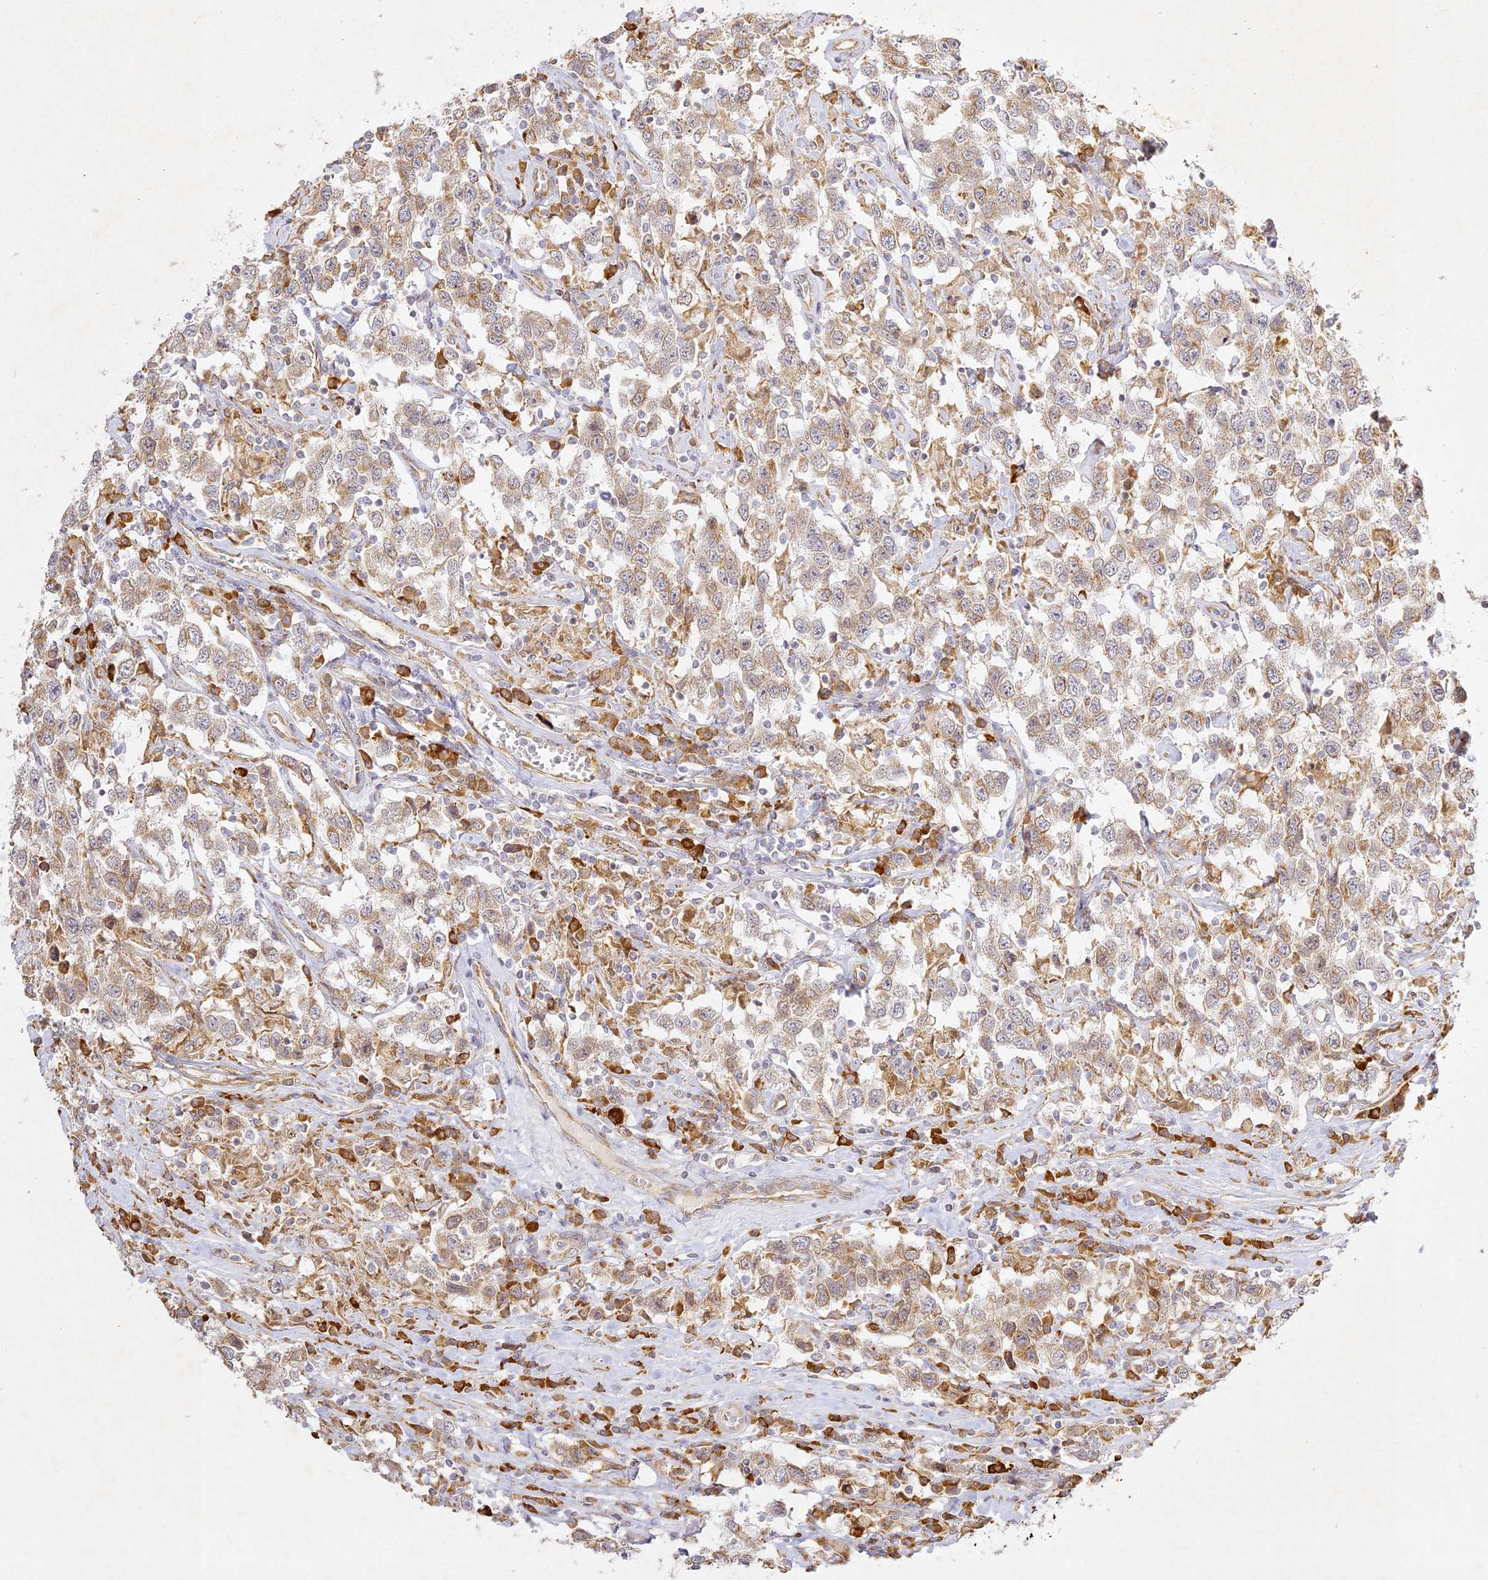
{"staining": {"intensity": "weak", "quantity": ">75%", "location": "cytoplasmic/membranous"}, "tissue": "testis cancer", "cell_type": "Tumor cells", "image_type": "cancer", "snomed": [{"axis": "morphology", "description": "Seminoma, NOS"}, {"axis": "topography", "description": "Testis"}], "caption": "High-magnification brightfield microscopy of testis cancer (seminoma) stained with DAB (3,3'-diaminobenzidine) (brown) and counterstained with hematoxylin (blue). tumor cells exhibit weak cytoplasmic/membranous positivity is identified in approximately>75% of cells.", "gene": "SLC30A5", "patient": {"sex": "male", "age": 41}}